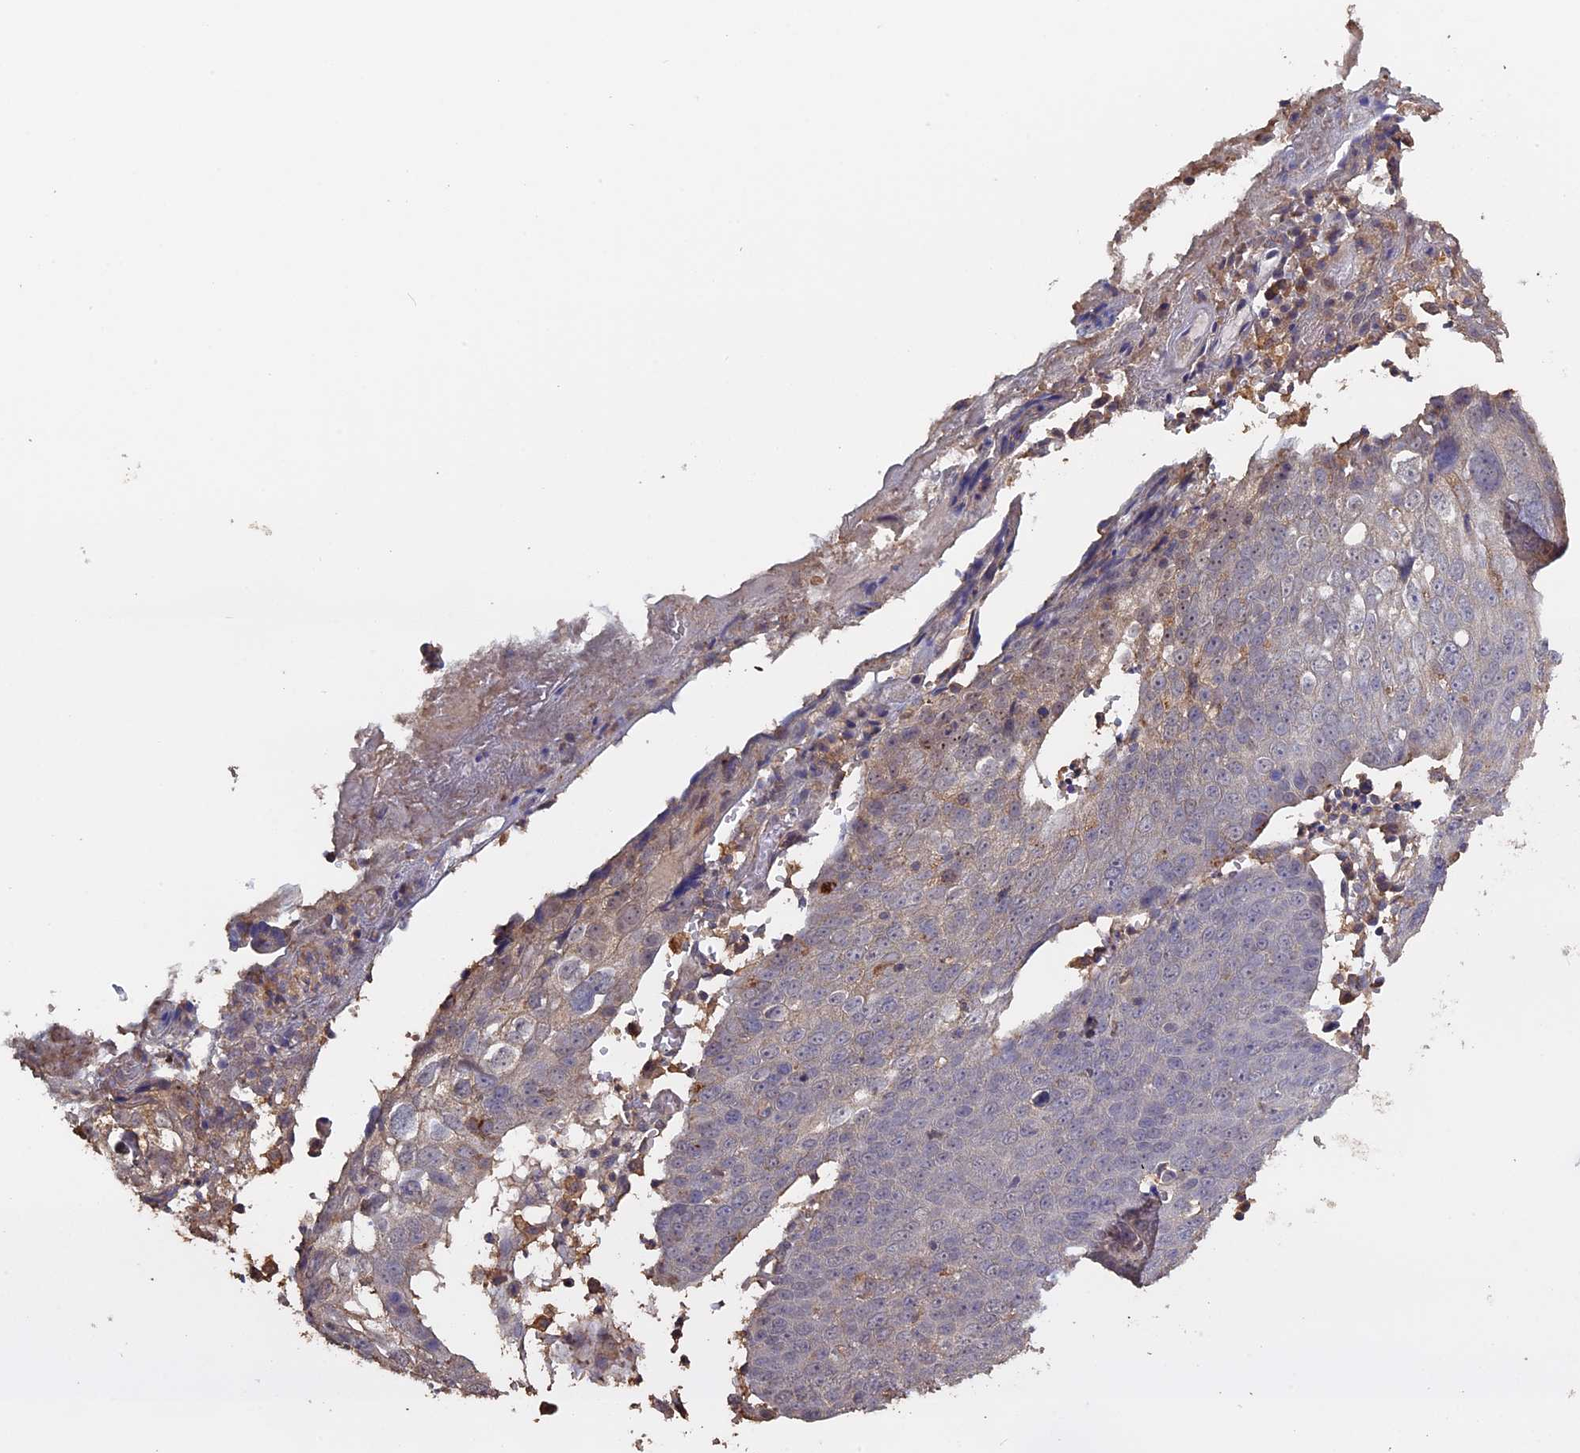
{"staining": {"intensity": "negative", "quantity": "none", "location": "none"}, "tissue": "skin cancer", "cell_type": "Tumor cells", "image_type": "cancer", "snomed": [{"axis": "morphology", "description": "Squamous cell carcinoma, NOS"}, {"axis": "topography", "description": "Skin"}], "caption": "Immunohistochemical staining of skin squamous cell carcinoma shows no significant staining in tumor cells.", "gene": "PIGQ", "patient": {"sex": "male", "age": 71}}